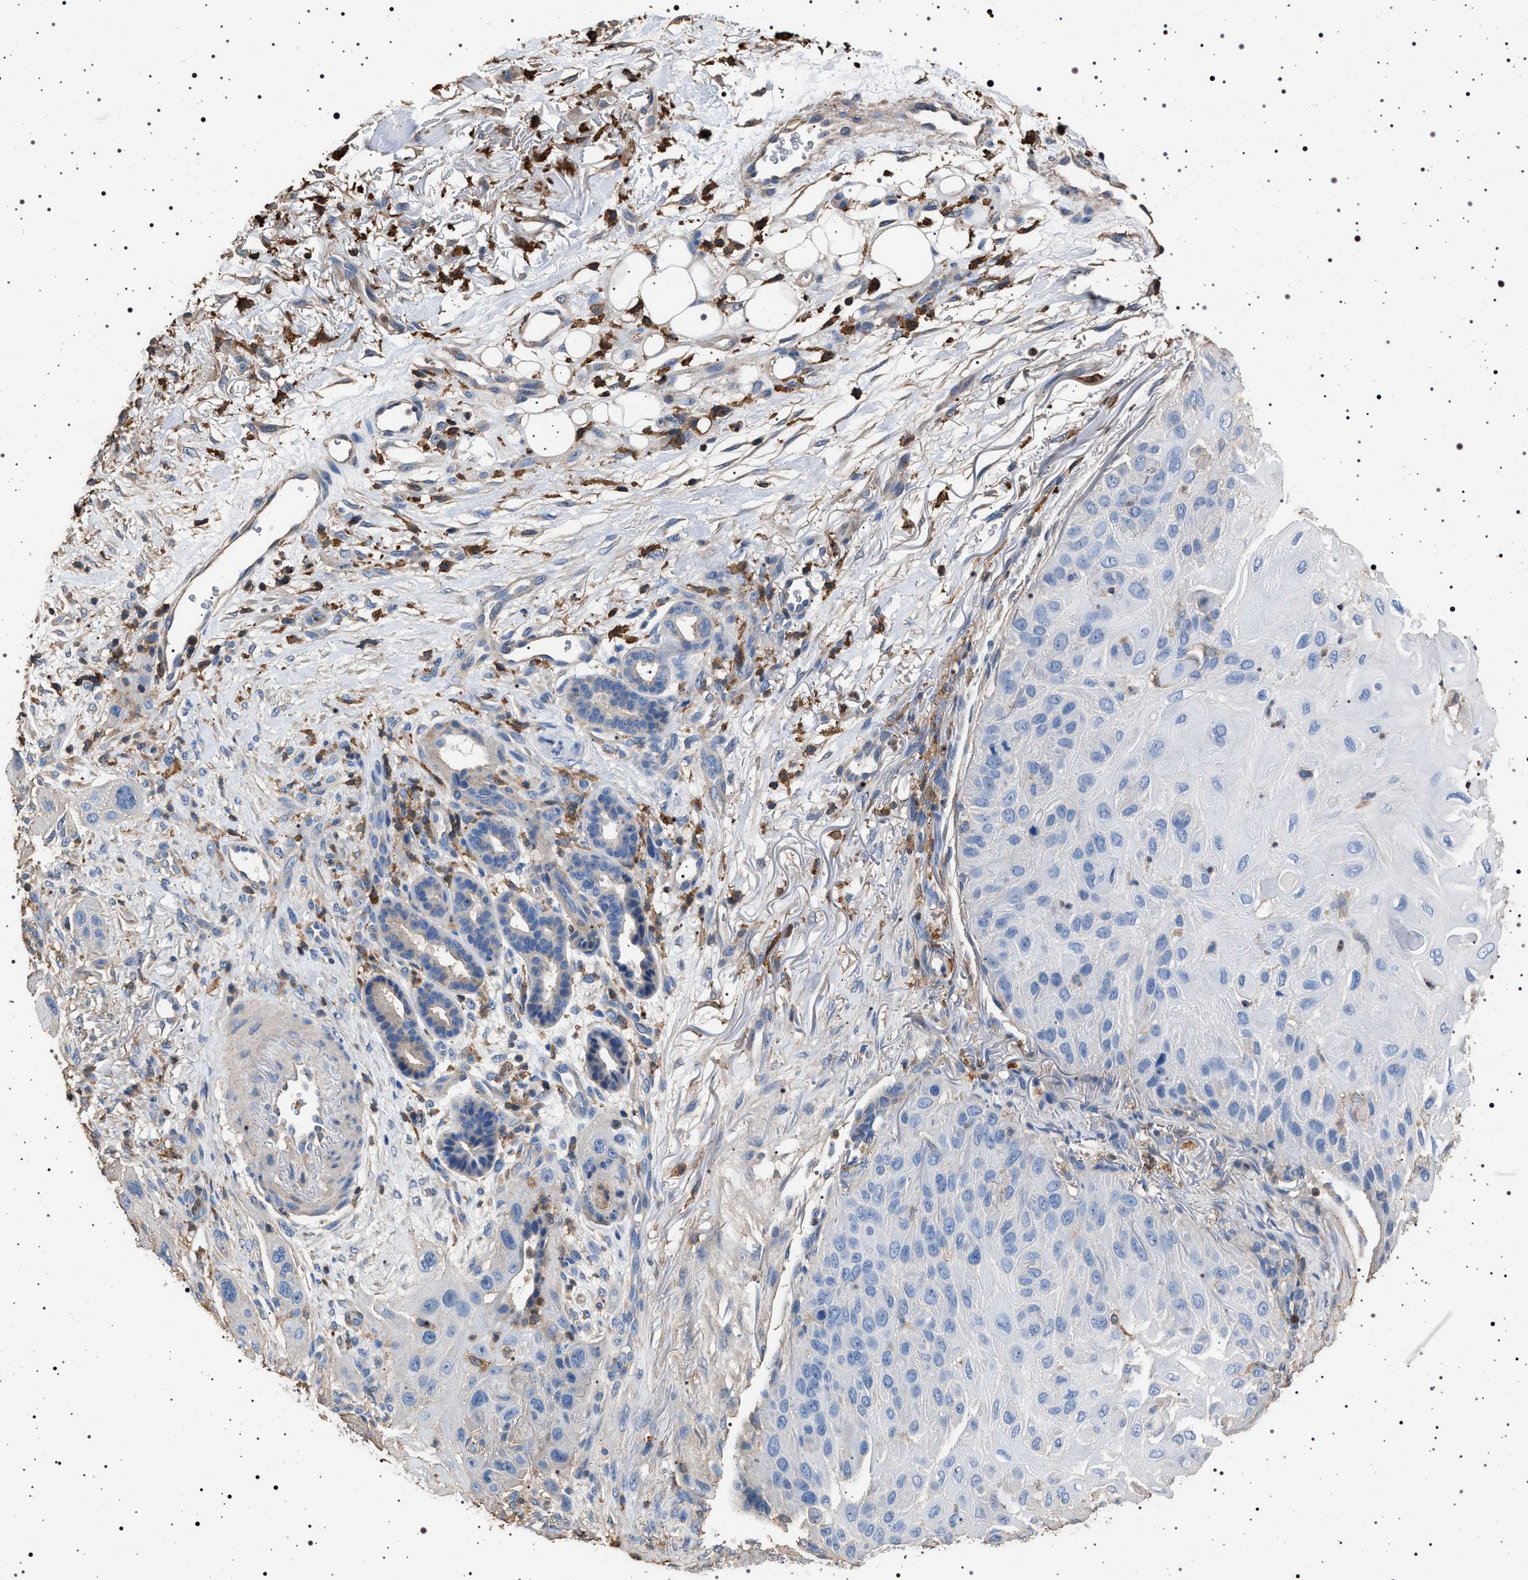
{"staining": {"intensity": "negative", "quantity": "none", "location": "none"}, "tissue": "skin cancer", "cell_type": "Tumor cells", "image_type": "cancer", "snomed": [{"axis": "morphology", "description": "Squamous cell carcinoma, NOS"}, {"axis": "topography", "description": "Skin"}], "caption": "Tumor cells show no significant protein positivity in skin cancer. The staining was performed using DAB (3,3'-diaminobenzidine) to visualize the protein expression in brown, while the nuclei were stained in blue with hematoxylin (Magnification: 20x).", "gene": "SMAP2", "patient": {"sex": "female", "age": 77}}